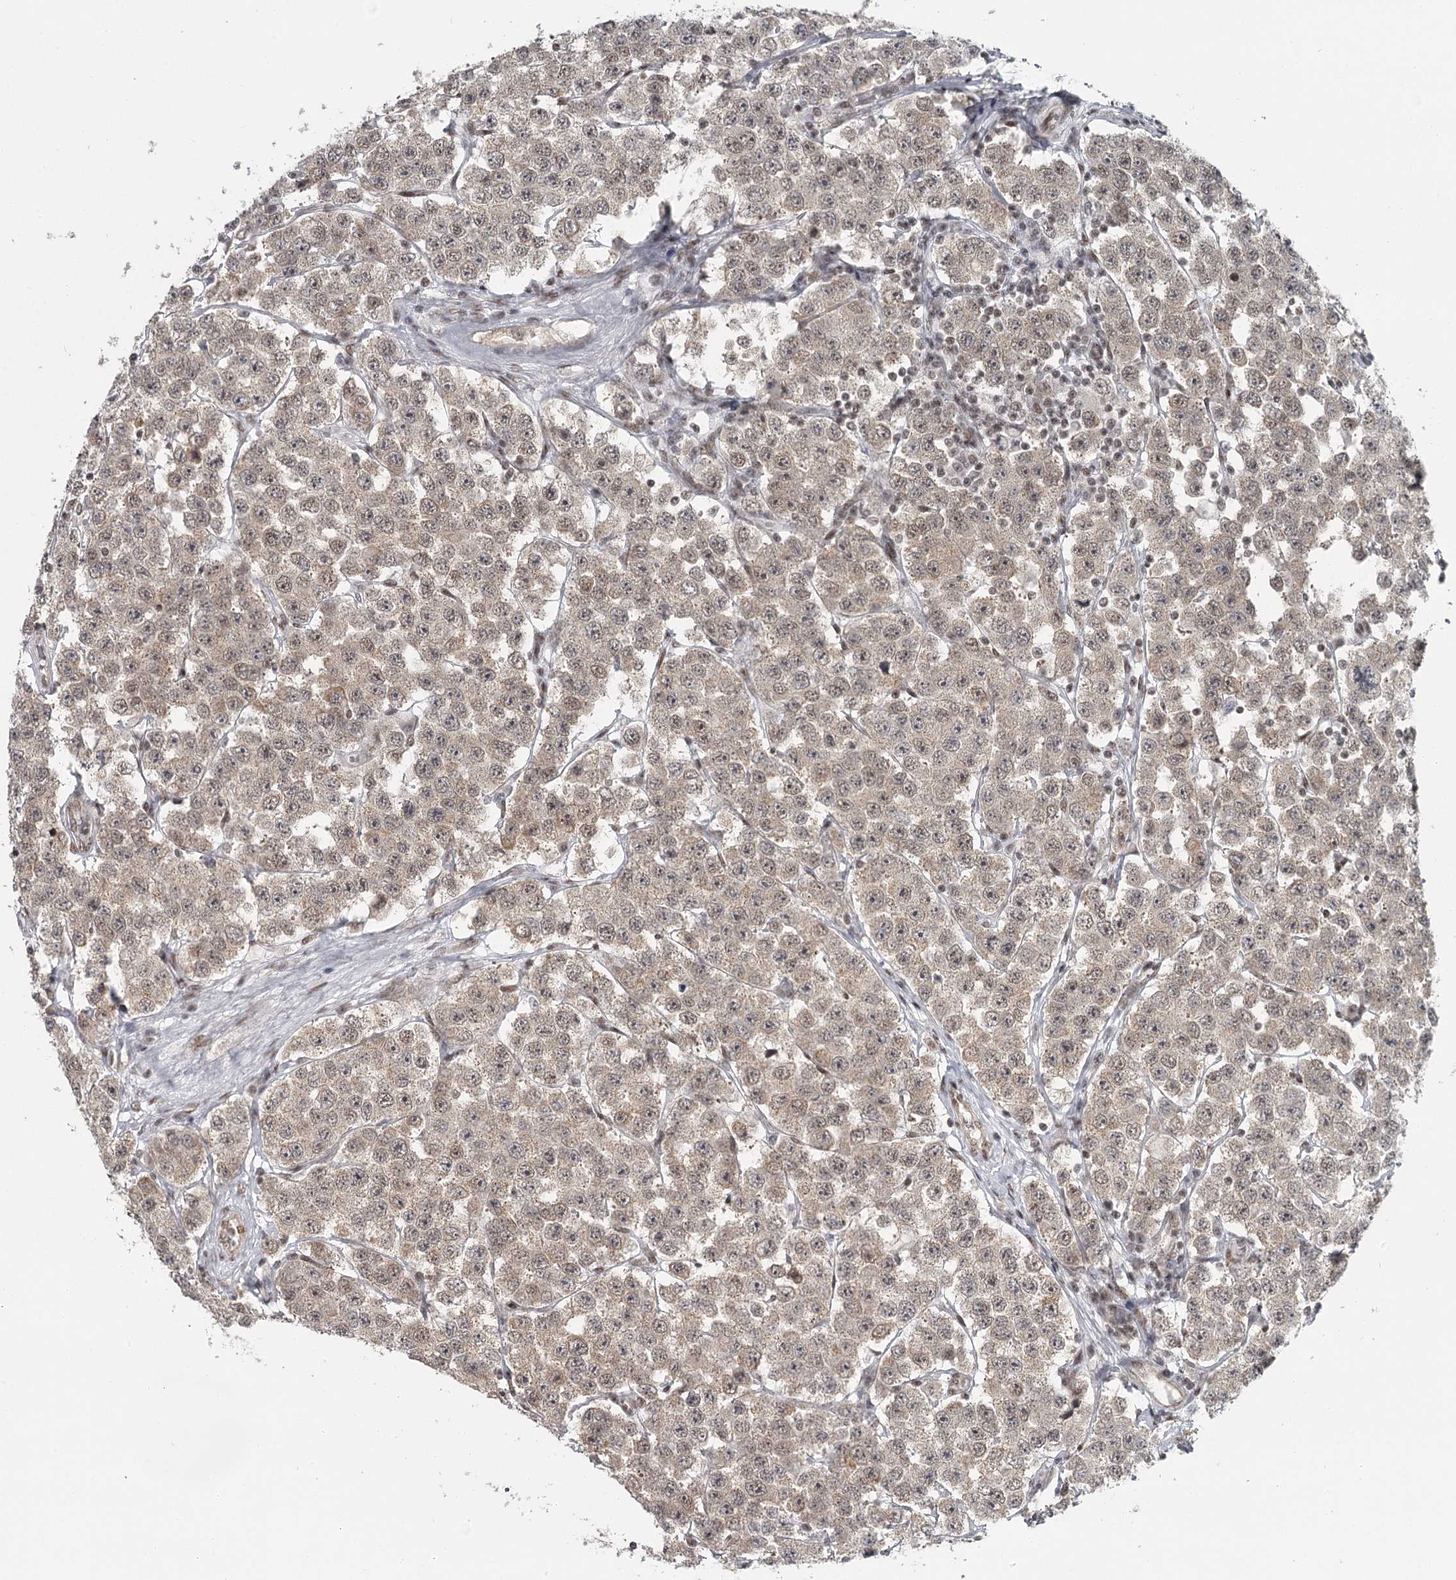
{"staining": {"intensity": "weak", "quantity": ">75%", "location": "cytoplasmic/membranous,nuclear"}, "tissue": "testis cancer", "cell_type": "Tumor cells", "image_type": "cancer", "snomed": [{"axis": "morphology", "description": "Seminoma, NOS"}, {"axis": "topography", "description": "Testis"}], "caption": "The photomicrograph exhibits staining of testis cancer (seminoma), revealing weak cytoplasmic/membranous and nuclear protein expression (brown color) within tumor cells.", "gene": "FAM13C", "patient": {"sex": "male", "age": 28}}